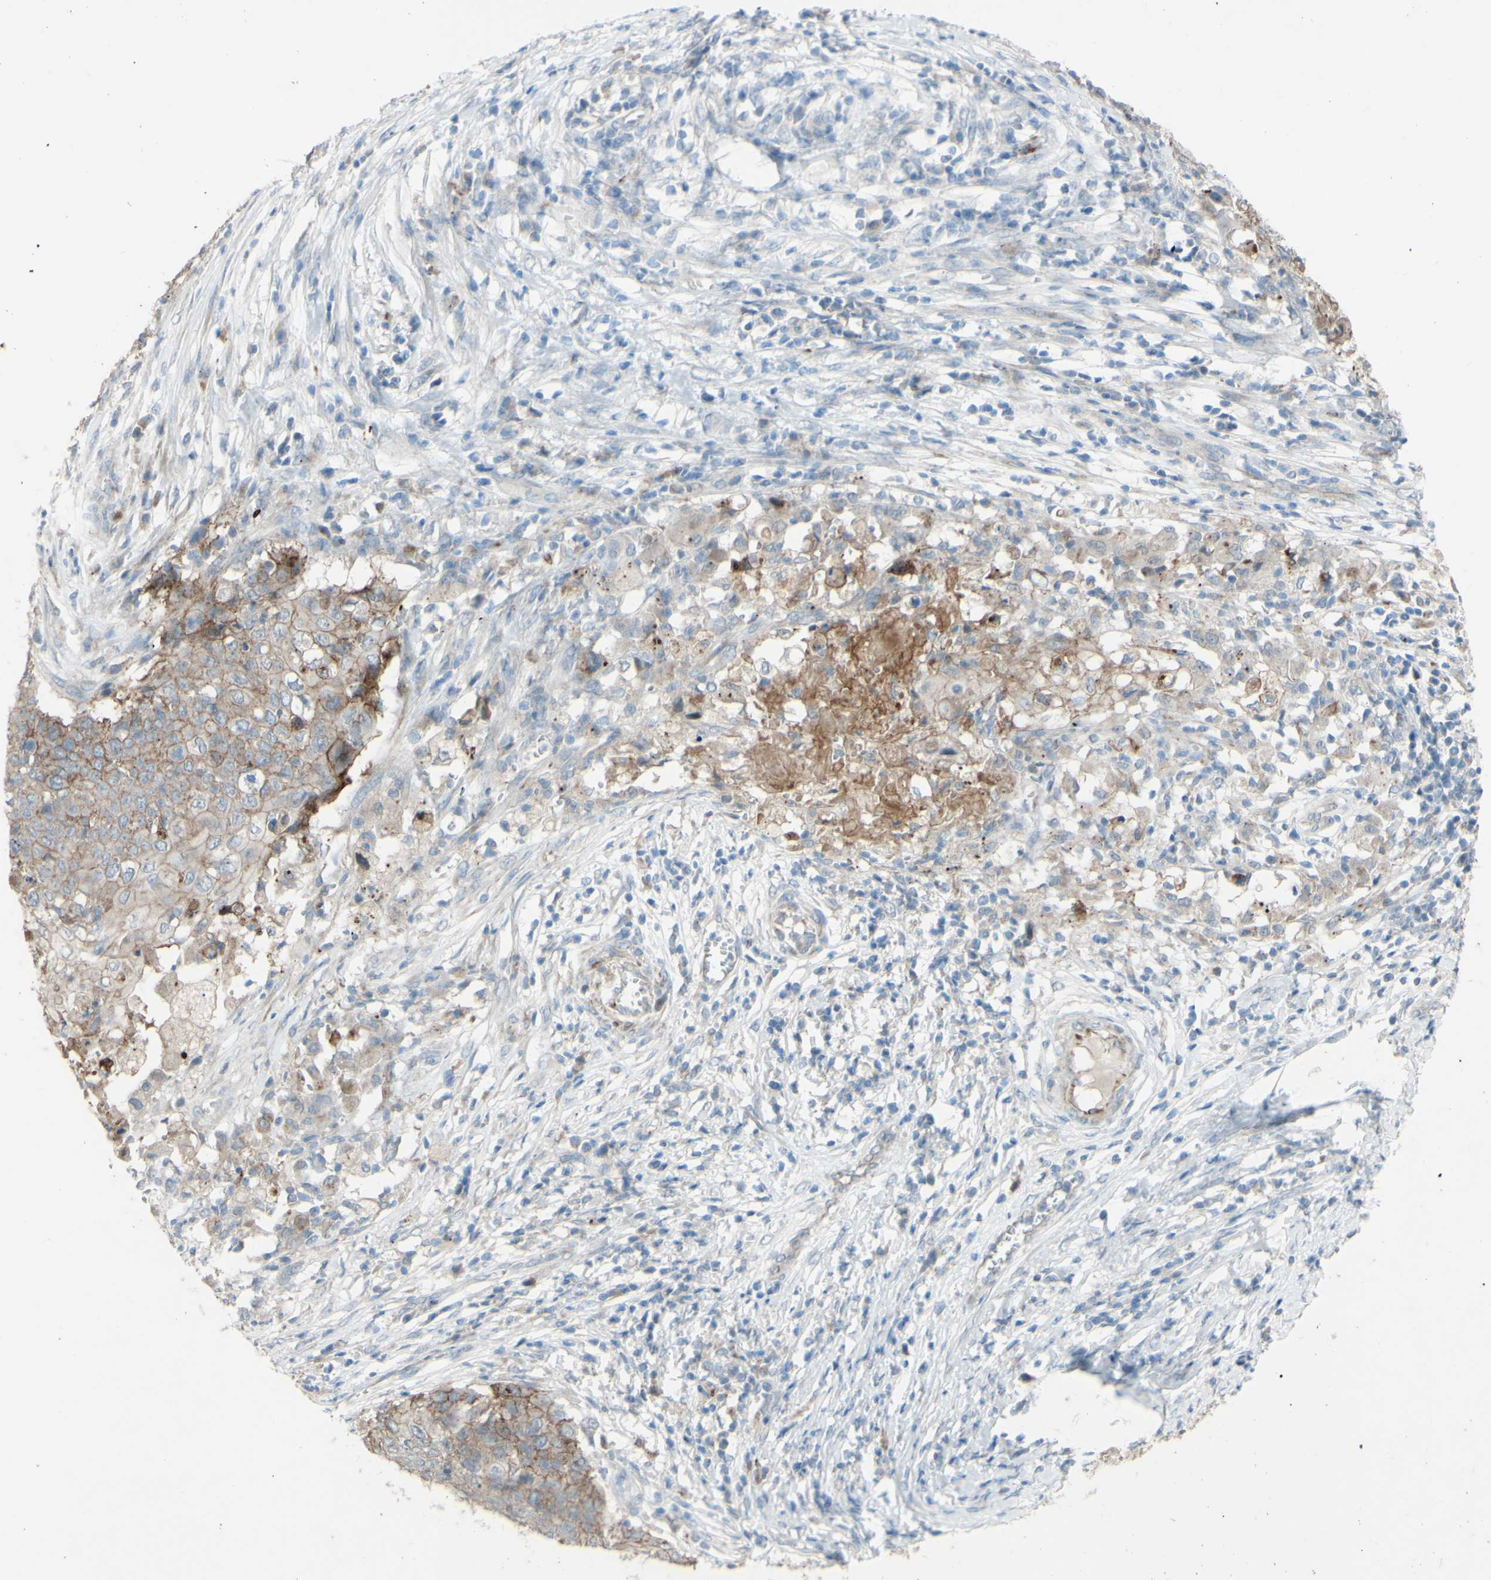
{"staining": {"intensity": "weak", "quantity": ">75%", "location": "cytoplasmic/membranous"}, "tissue": "cervical cancer", "cell_type": "Tumor cells", "image_type": "cancer", "snomed": [{"axis": "morphology", "description": "Squamous cell carcinoma, NOS"}, {"axis": "topography", "description": "Cervix"}], "caption": "Weak cytoplasmic/membranous protein expression is appreciated in about >75% of tumor cells in cervical cancer (squamous cell carcinoma).", "gene": "CDCP1", "patient": {"sex": "female", "age": 39}}